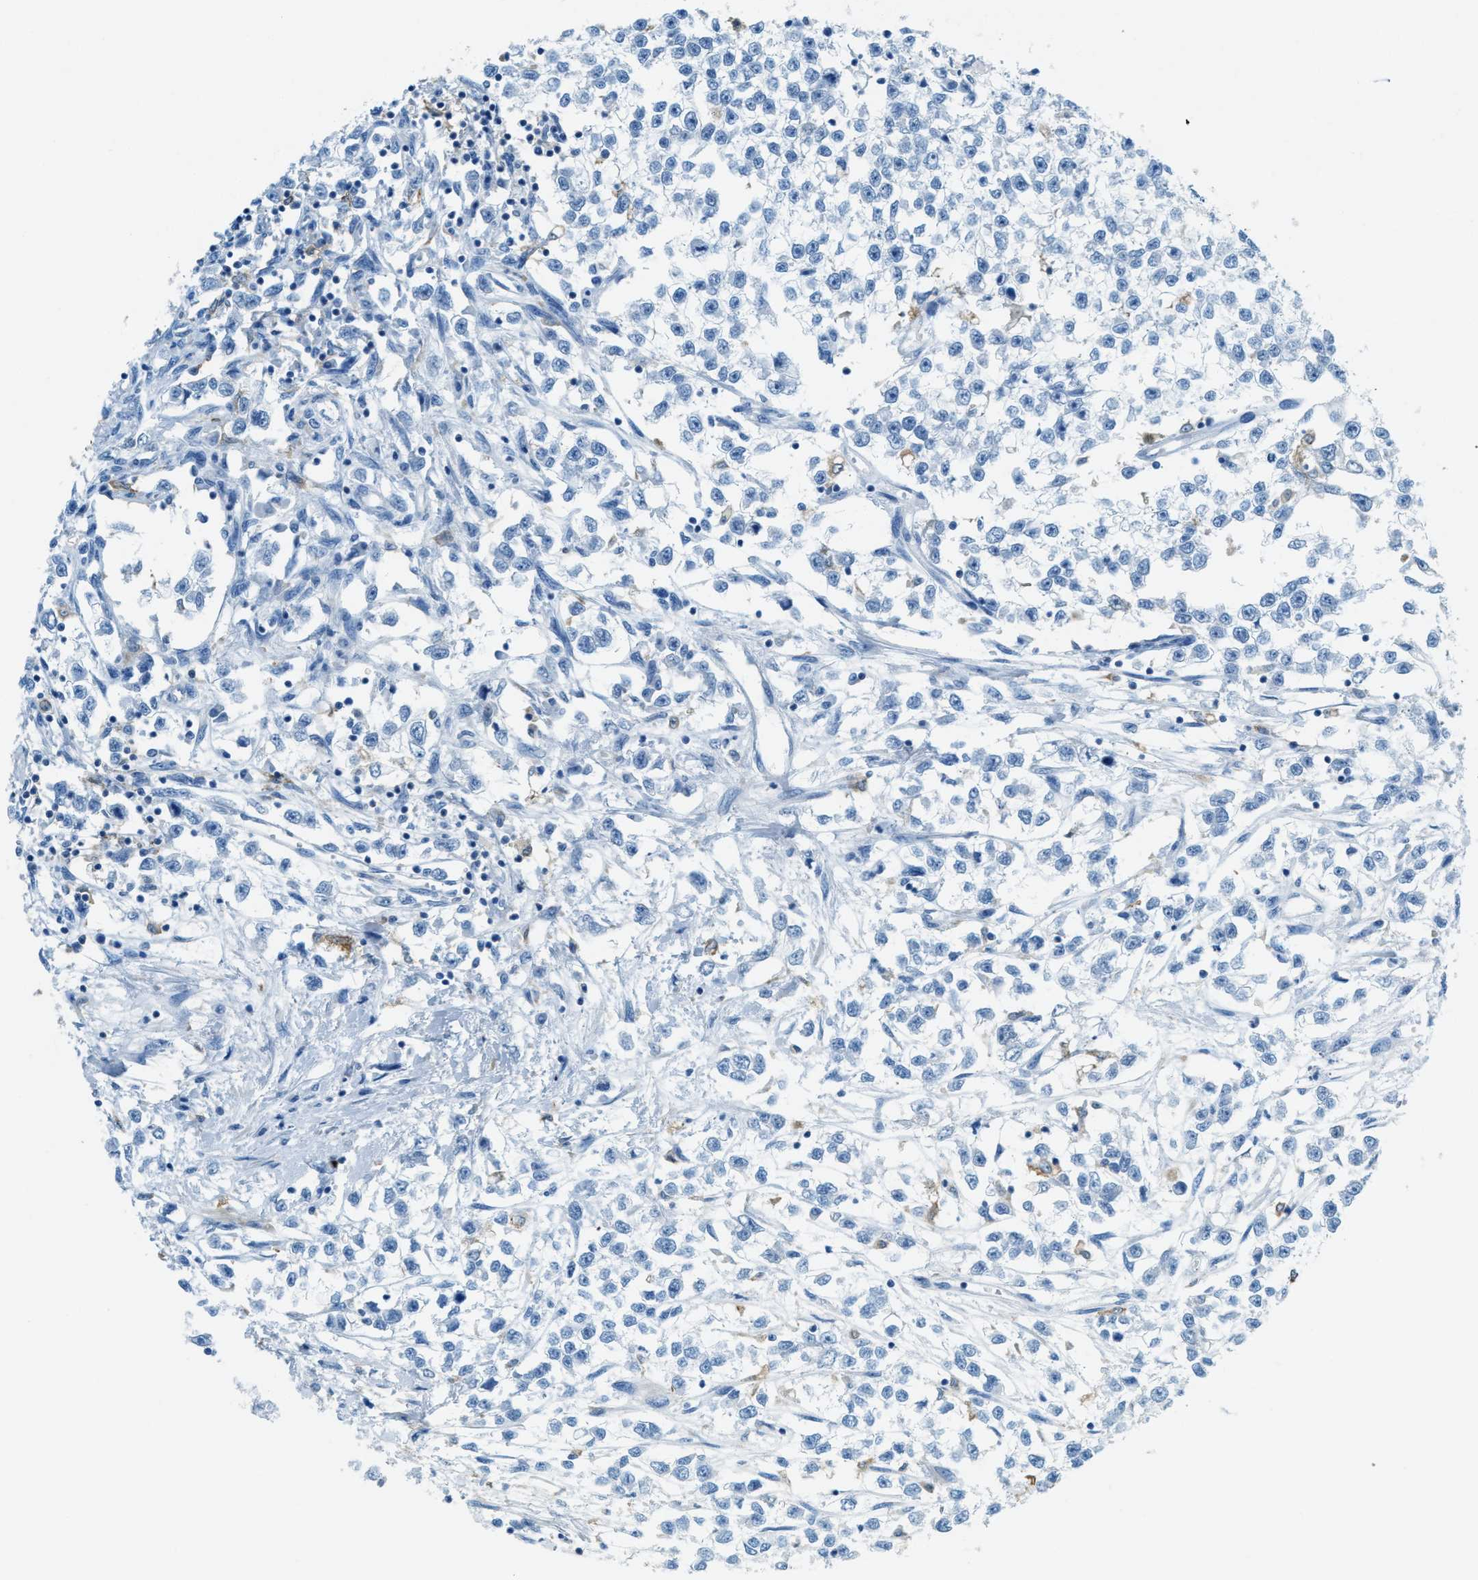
{"staining": {"intensity": "negative", "quantity": "none", "location": "none"}, "tissue": "testis cancer", "cell_type": "Tumor cells", "image_type": "cancer", "snomed": [{"axis": "morphology", "description": "Seminoma, NOS"}, {"axis": "morphology", "description": "Carcinoma, Embryonal, NOS"}, {"axis": "topography", "description": "Testis"}], "caption": "Tumor cells show no significant protein staining in testis embryonal carcinoma.", "gene": "MATCAP2", "patient": {"sex": "male", "age": 51}}